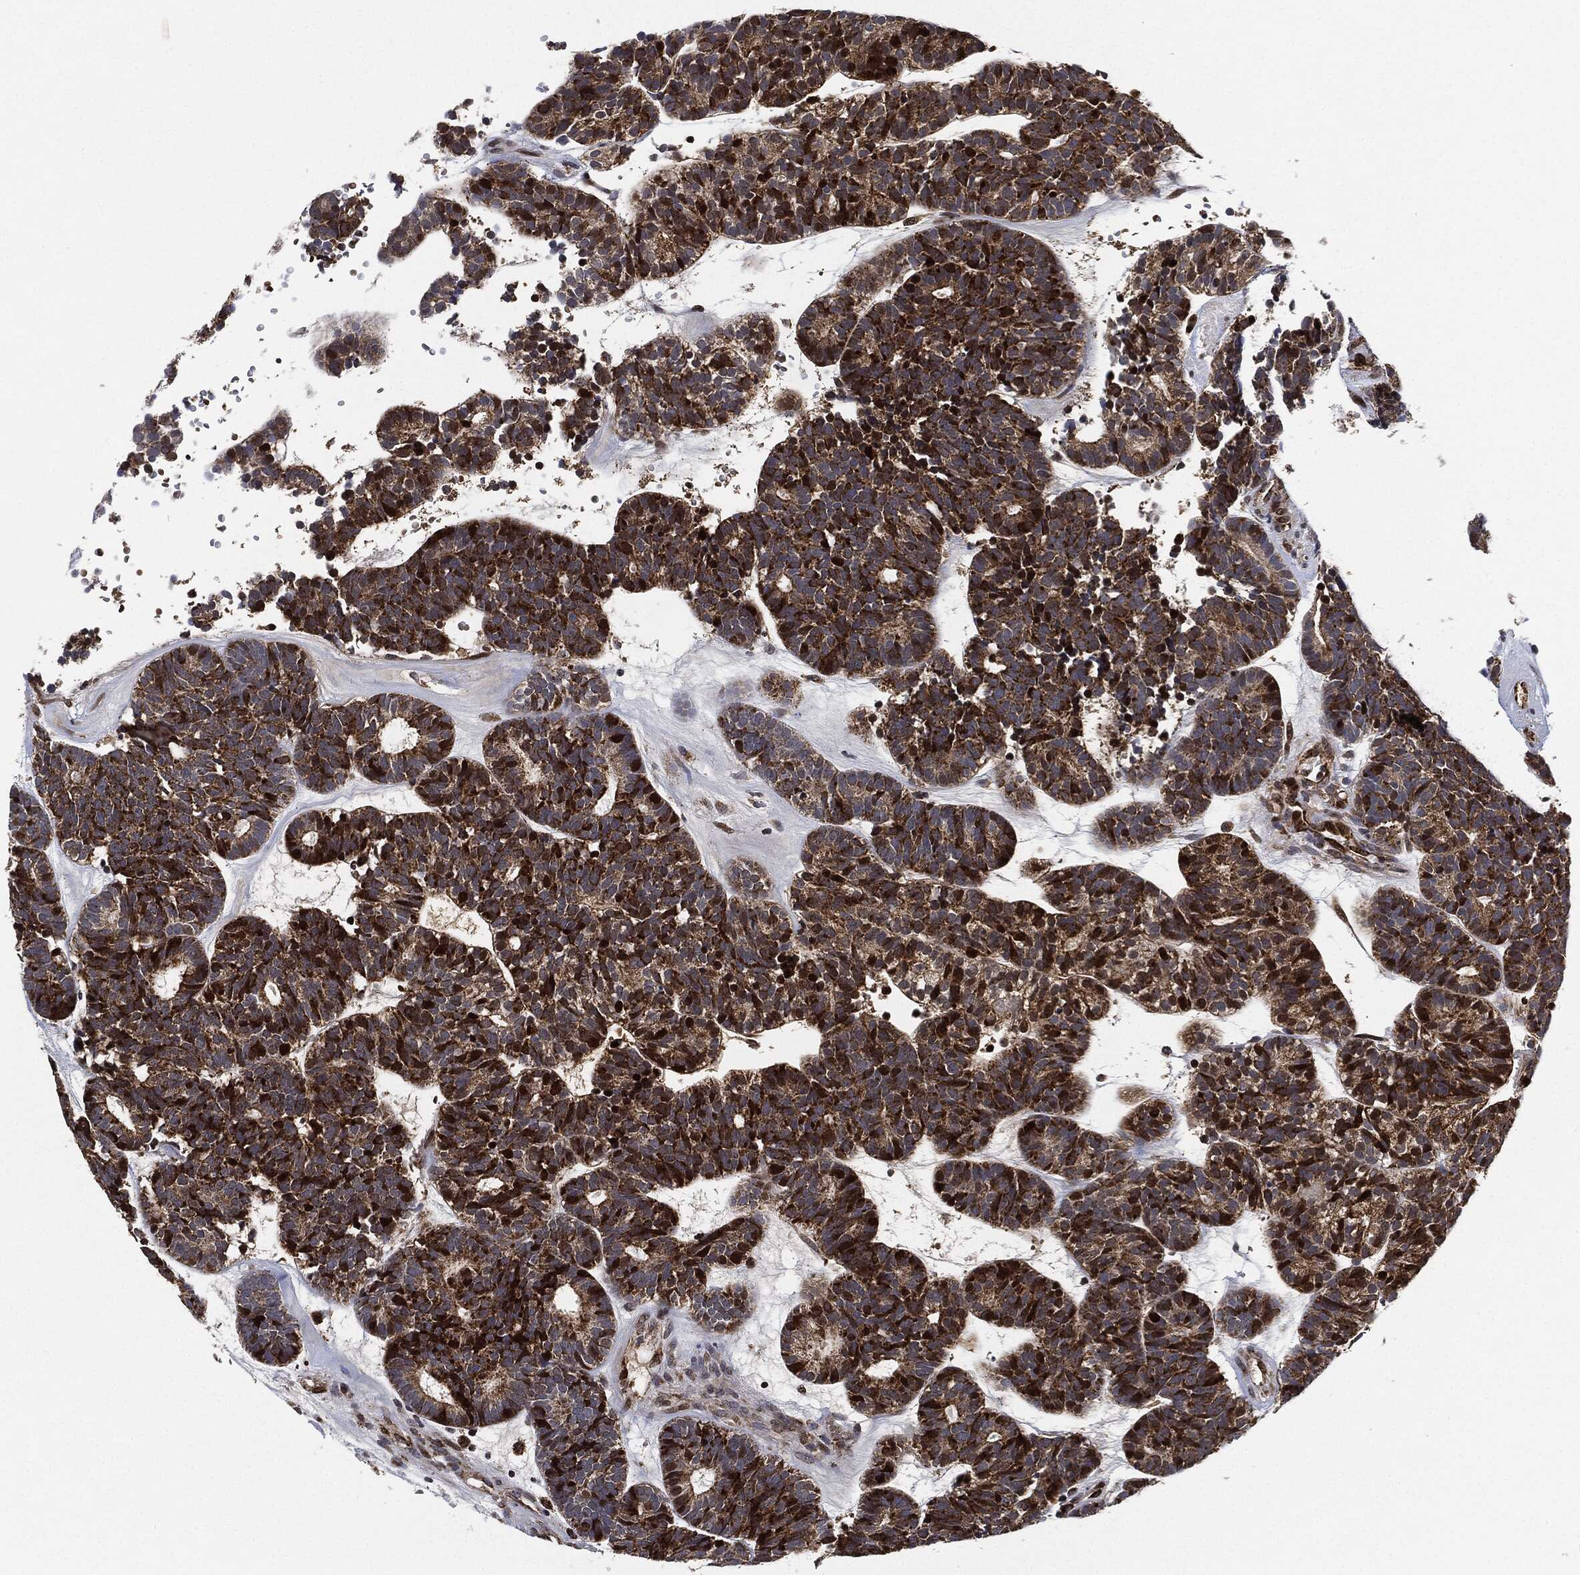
{"staining": {"intensity": "strong", "quantity": "25%-75%", "location": "cytoplasmic/membranous"}, "tissue": "head and neck cancer", "cell_type": "Tumor cells", "image_type": "cancer", "snomed": [{"axis": "morphology", "description": "Adenocarcinoma, NOS"}, {"axis": "topography", "description": "Head-Neck"}], "caption": "Protein expression analysis of human head and neck cancer reveals strong cytoplasmic/membranous staining in approximately 25%-75% of tumor cells.", "gene": "RNASEL", "patient": {"sex": "female", "age": 81}}